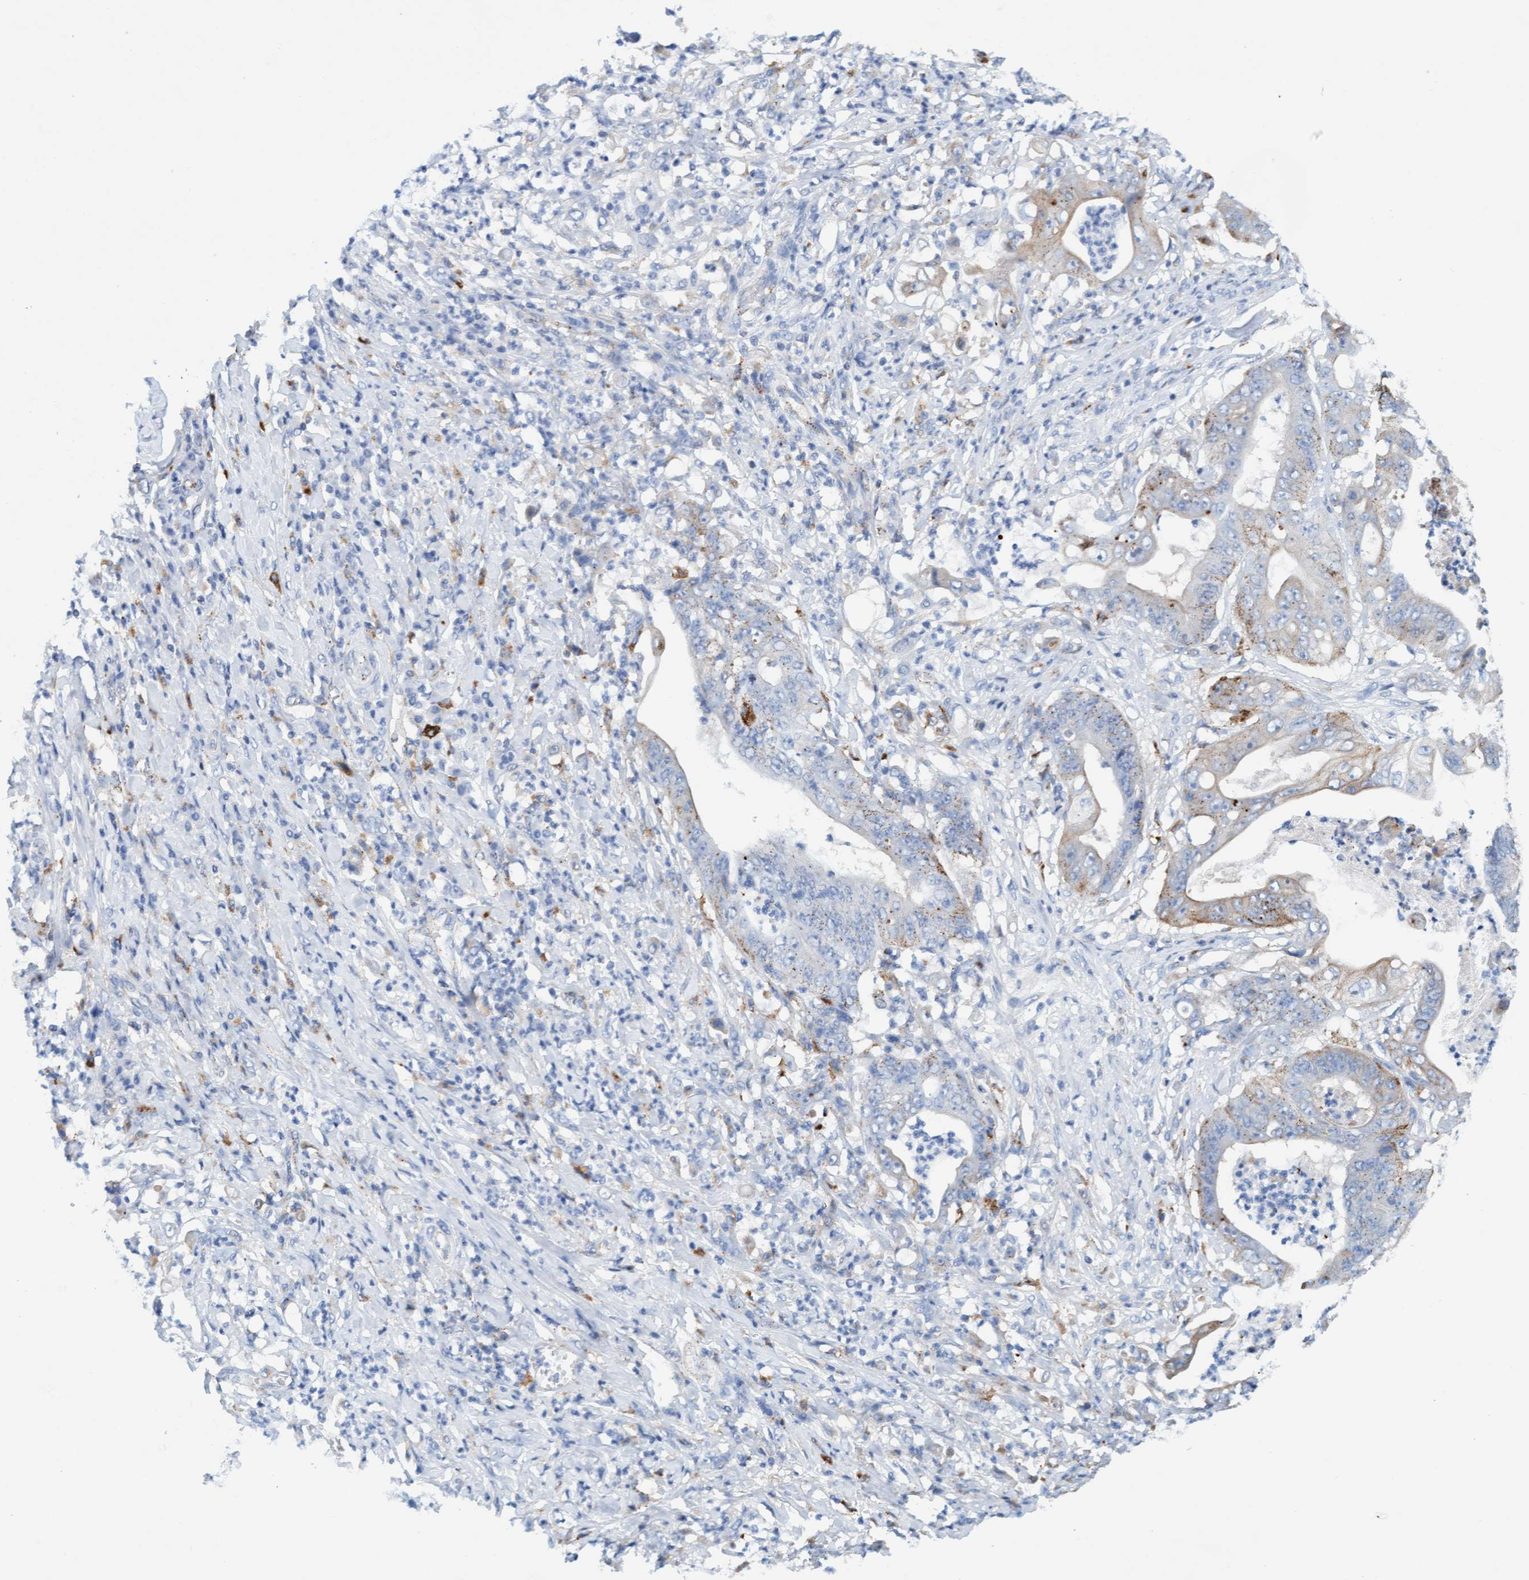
{"staining": {"intensity": "moderate", "quantity": "<25%", "location": "cytoplasmic/membranous"}, "tissue": "stomach cancer", "cell_type": "Tumor cells", "image_type": "cancer", "snomed": [{"axis": "morphology", "description": "Adenocarcinoma, NOS"}, {"axis": "topography", "description": "Stomach"}], "caption": "DAB (3,3'-diaminobenzidine) immunohistochemical staining of stomach cancer demonstrates moderate cytoplasmic/membranous protein staining in approximately <25% of tumor cells. (Stains: DAB in brown, nuclei in blue, Microscopy: brightfield microscopy at high magnification).", "gene": "SGSH", "patient": {"sex": "female", "age": 73}}